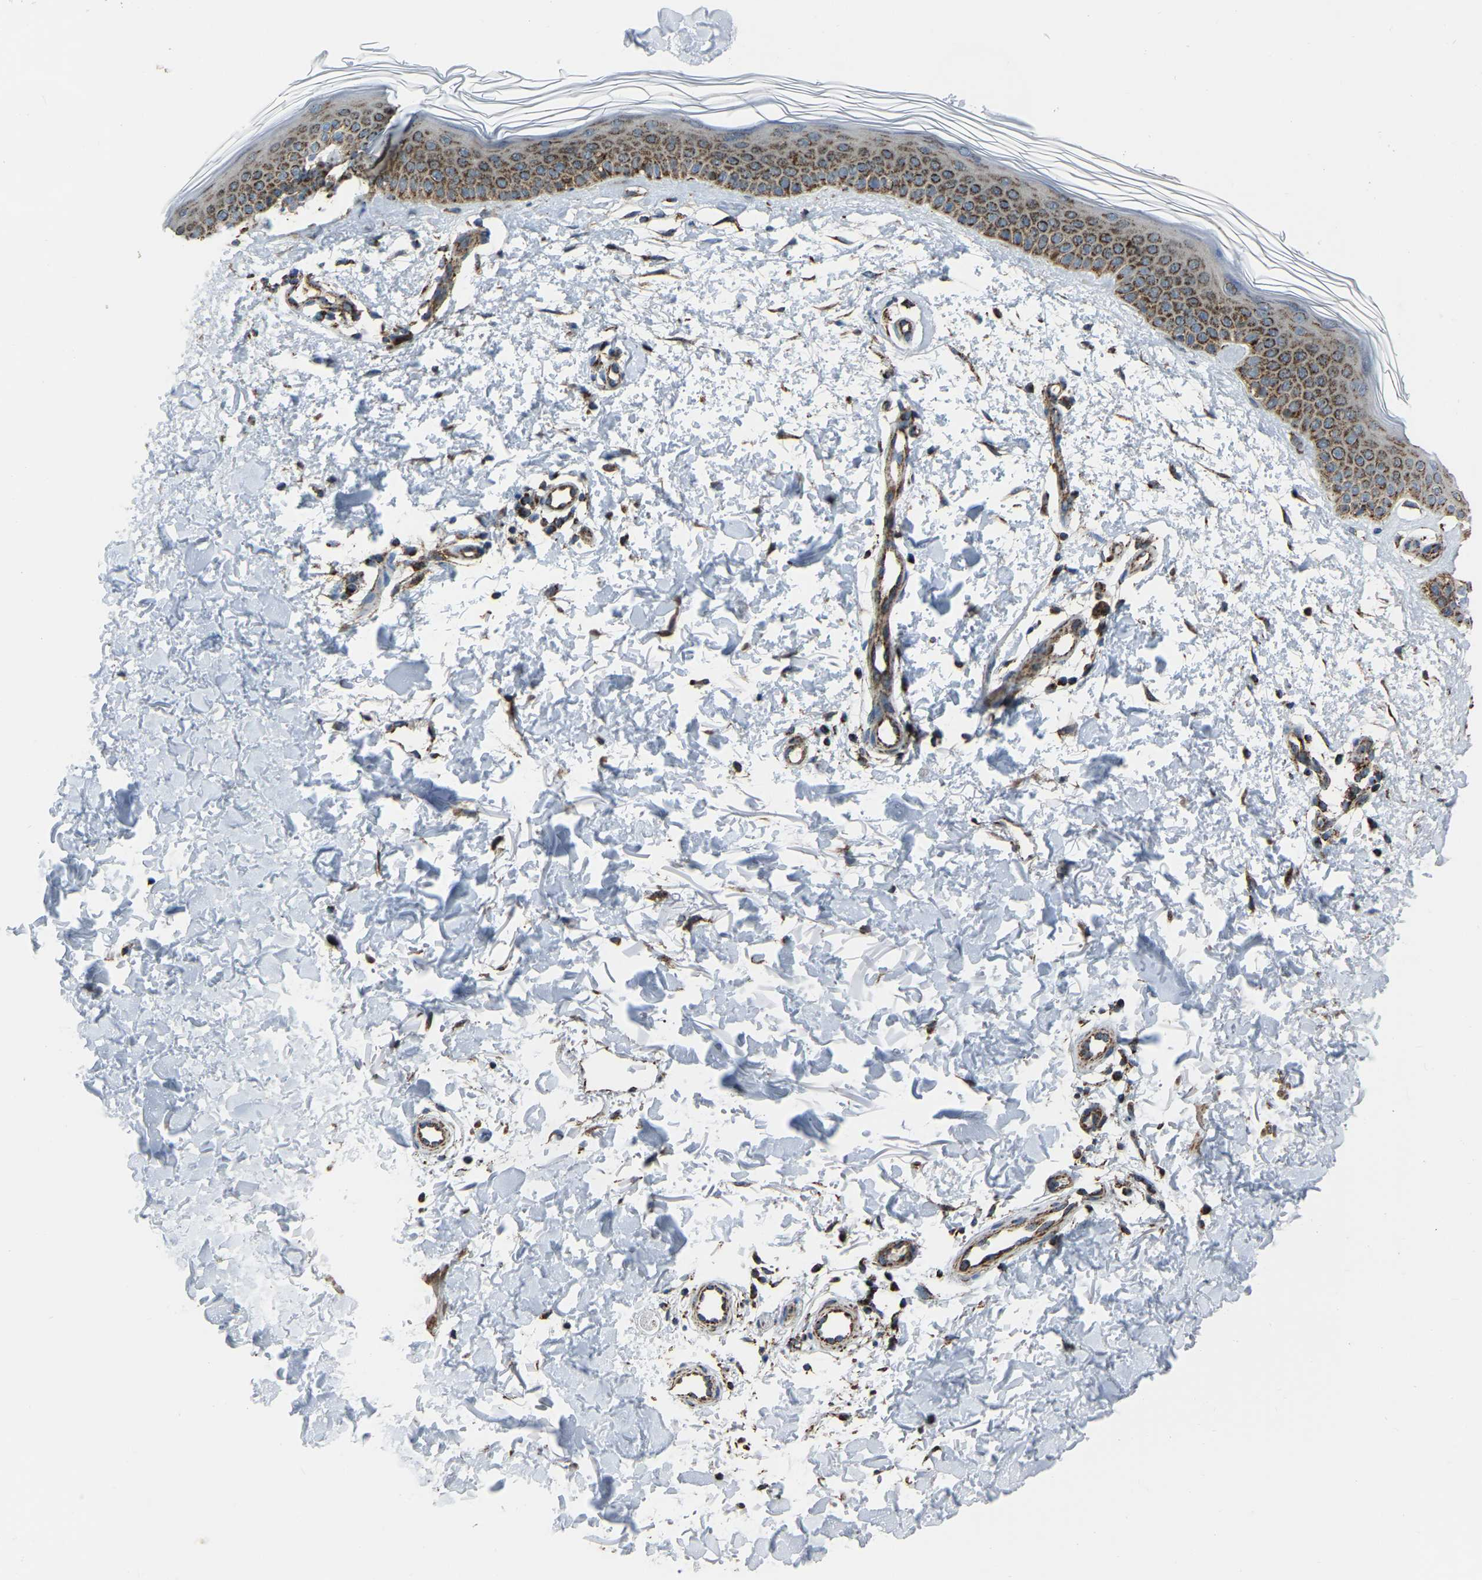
{"staining": {"intensity": "moderate", "quantity": ">75%", "location": "cytoplasmic/membranous"}, "tissue": "skin", "cell_type": "Fibroblasts", "image_type": "normal", "snomed": [{"axis": "morphology", "description": "Normal tissue, NOS"}, {"axis": "morphology", "description": "Malignant melanoma, NOS"}, {"axis": "topography", "description": "Skin"}], "caption": "This micrograph demonstrates benign skin stained with immunohistochemistry to label a protein in brown. The cytoplasmic/membranous of fibroblasts show moderate positivity for the protein. Nuclei are counter-stained blue.", "gene": "AKR1A1", "patient": {"sex": "male", "age": 83}}